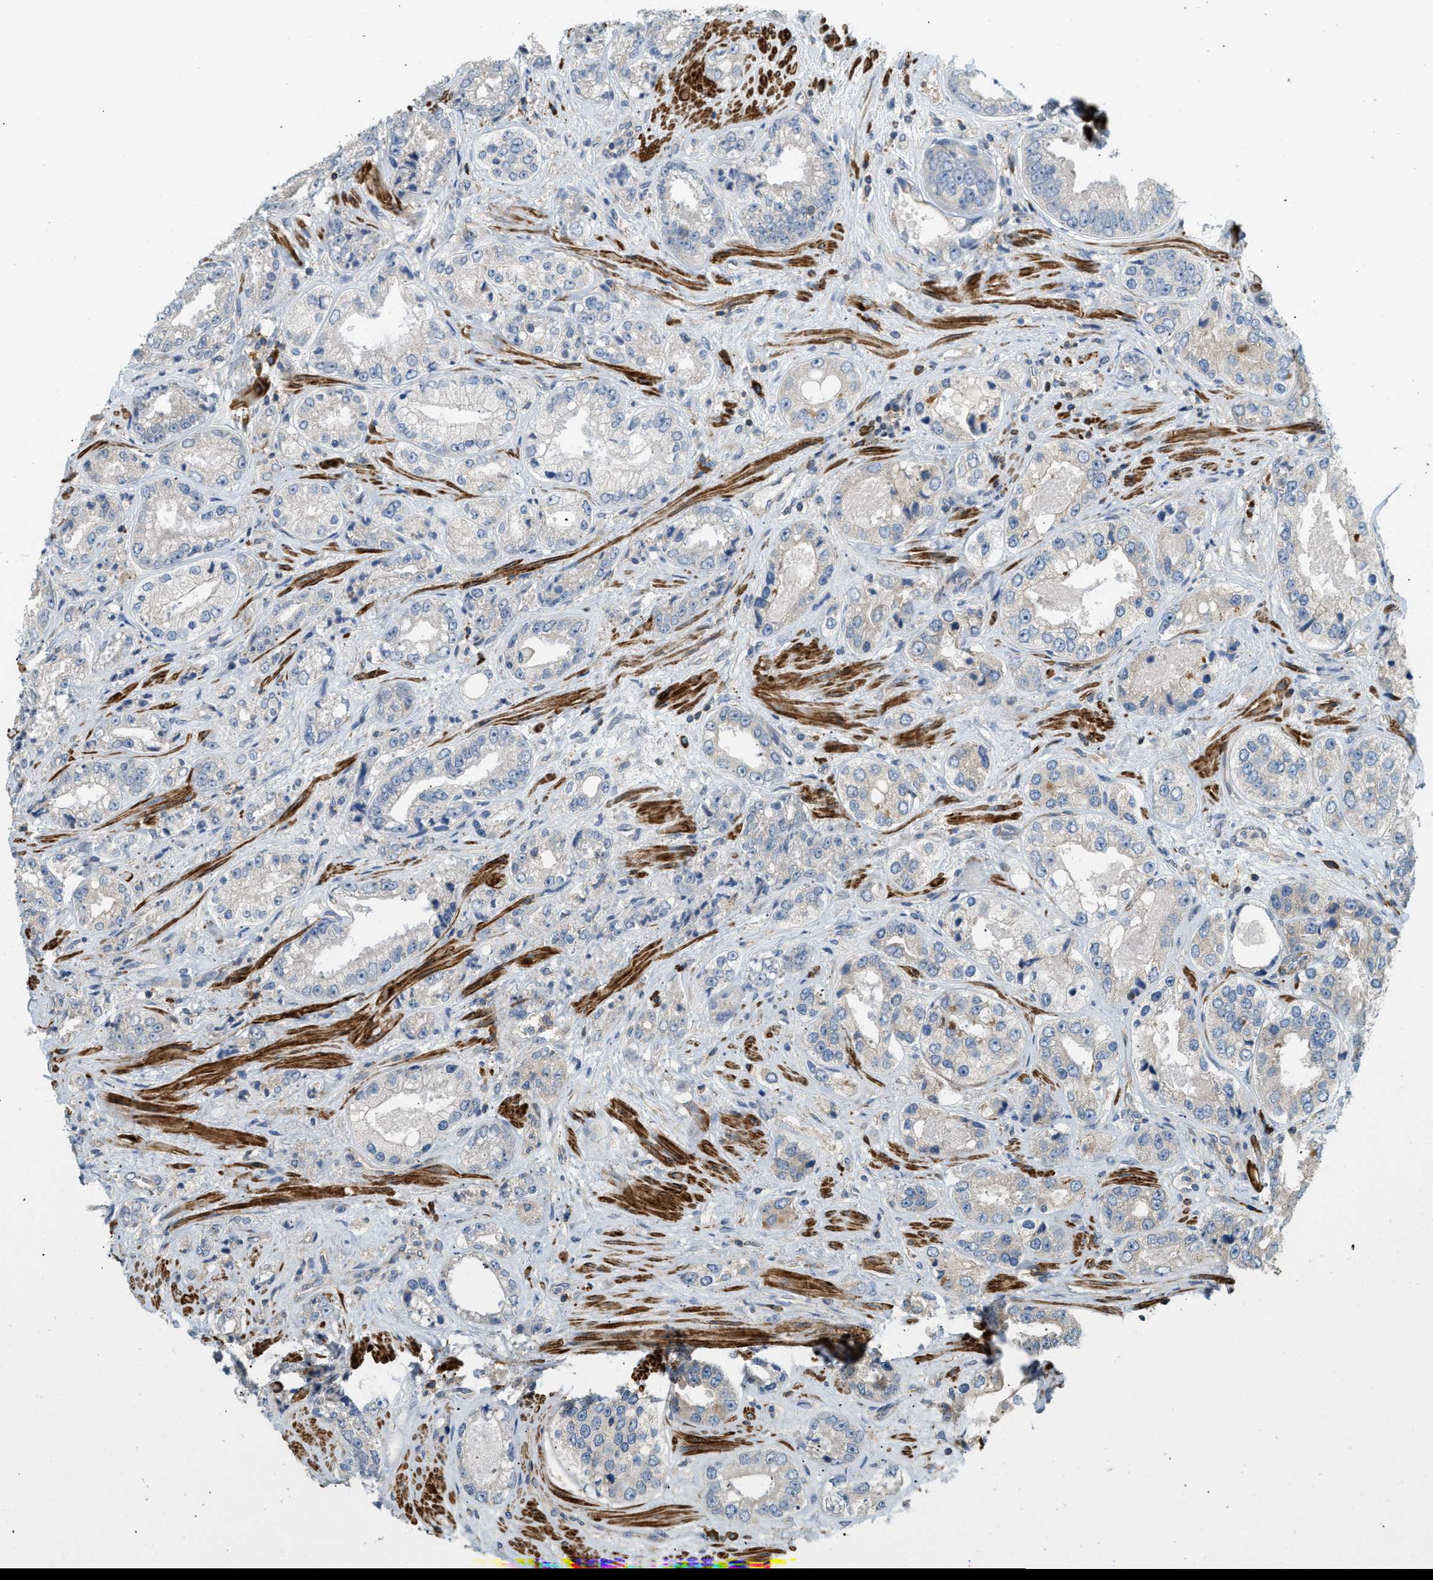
{"staining": {"intensity": "negative", "quantity": "none", "location": "none"}, "tissue": "prostate cancer", "cell_type": "Tumor cells", "image_type": "cancer", "snomed": [{"axis": "morphology", "description": "Adenocarcinoma, High grade"}, {"axis": "topography", "description": "Prostate"}], "caption": "IHC photomicrograph of neoplastic tissue: prostate cancer stained with DAB demonstrates no significant protein expression in tumor cells.", "gene": "BTN3A2", "patient": {"sex": "male", "age": 61}}